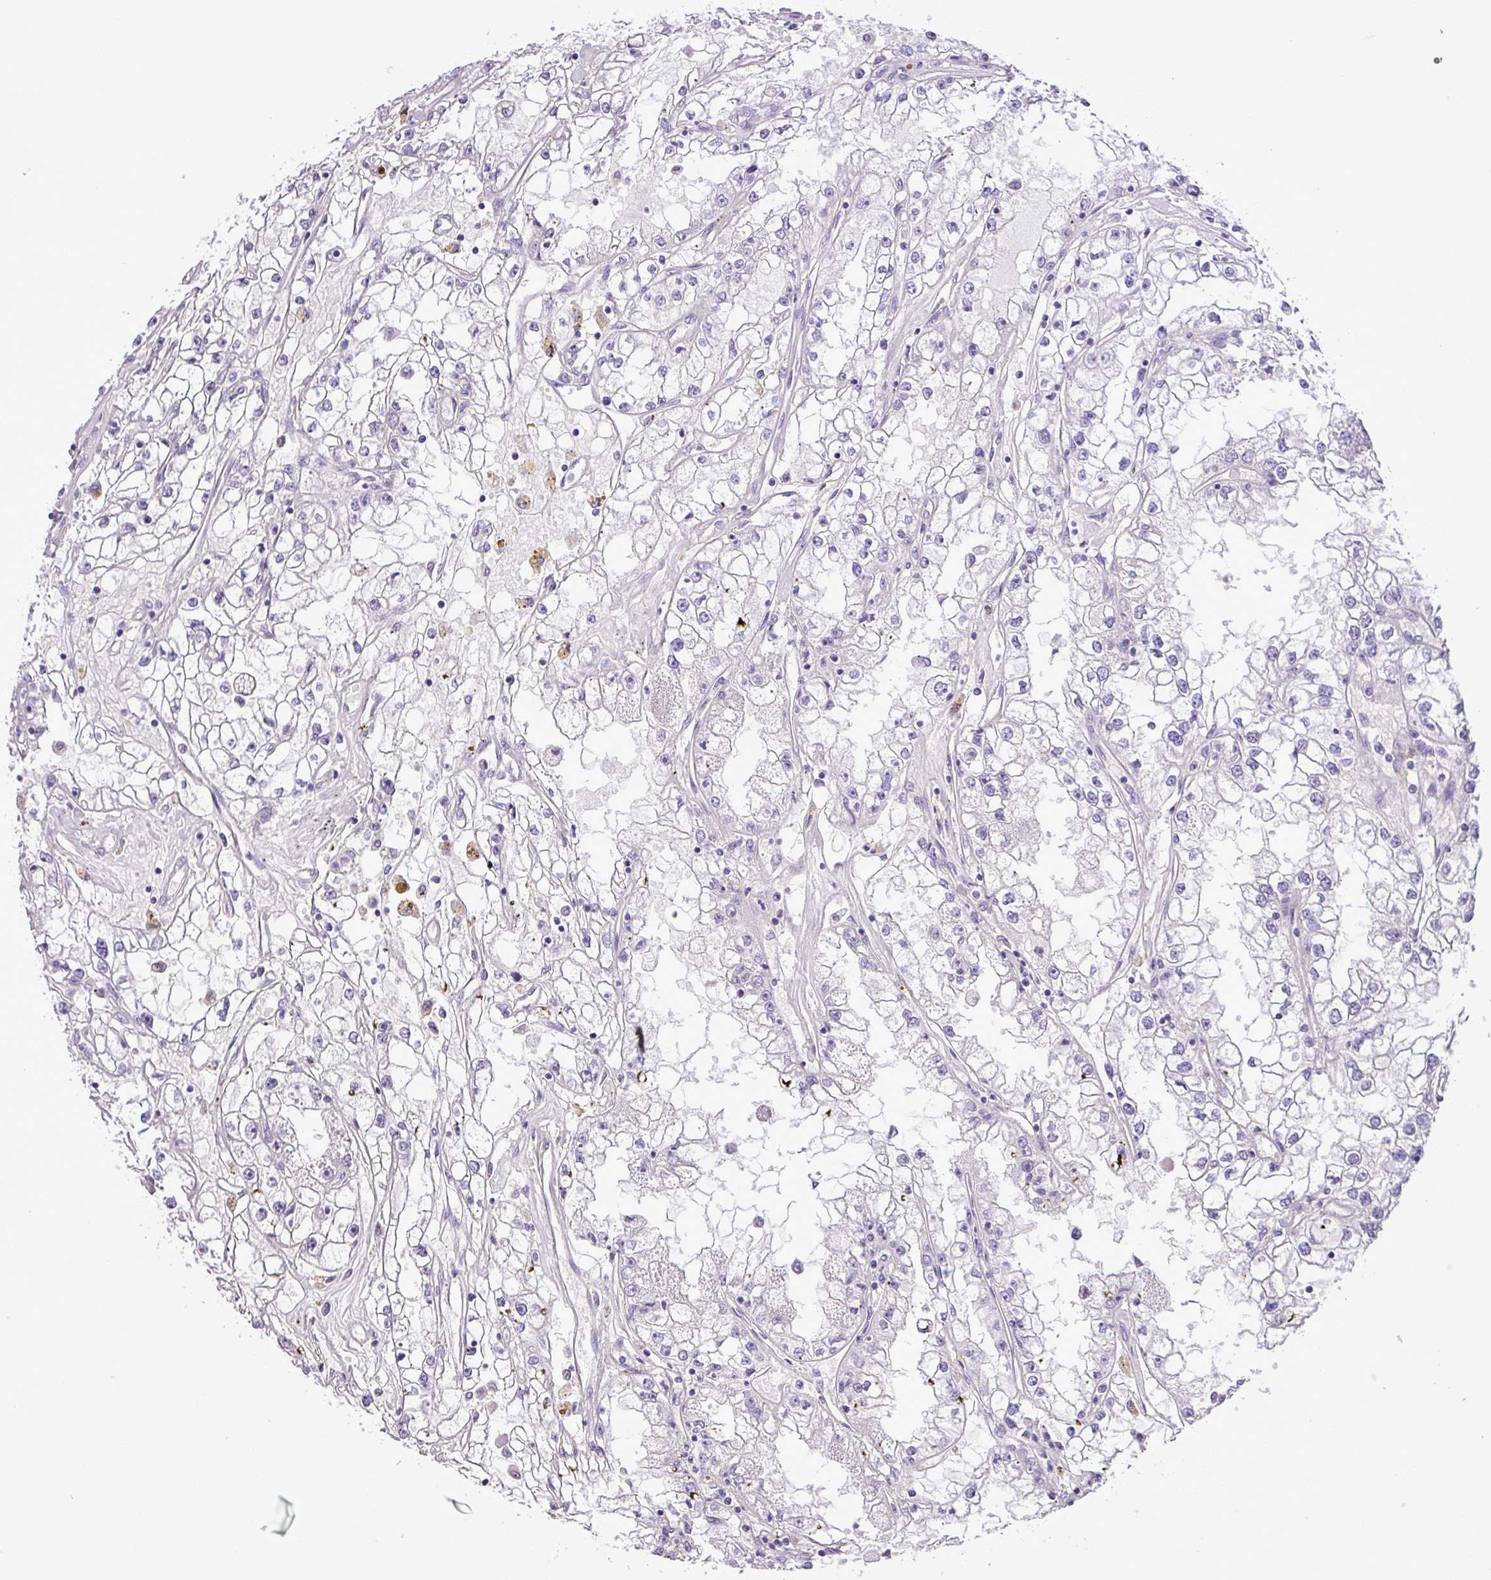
{"staining": {"intensity": "negative", "quantity": "none", "location": "none"}, "tissue": "renal cancer", "cell_type": "Tumor cells", "image_type": "cancer", "snomed": [{"axis": "morphology", "description": "Adenocarcinoma, NOS"}, {"axis": "topography", "description": "Kidney"}], "caption": "This is a photomicrograph of immunohistochemistry (IHC) staining of renal cancer (adenocarcinoma), which shows no positivity in tumor cells.", "gene": "ZNF334", "patient": {"sex": "male", "age": 56}}